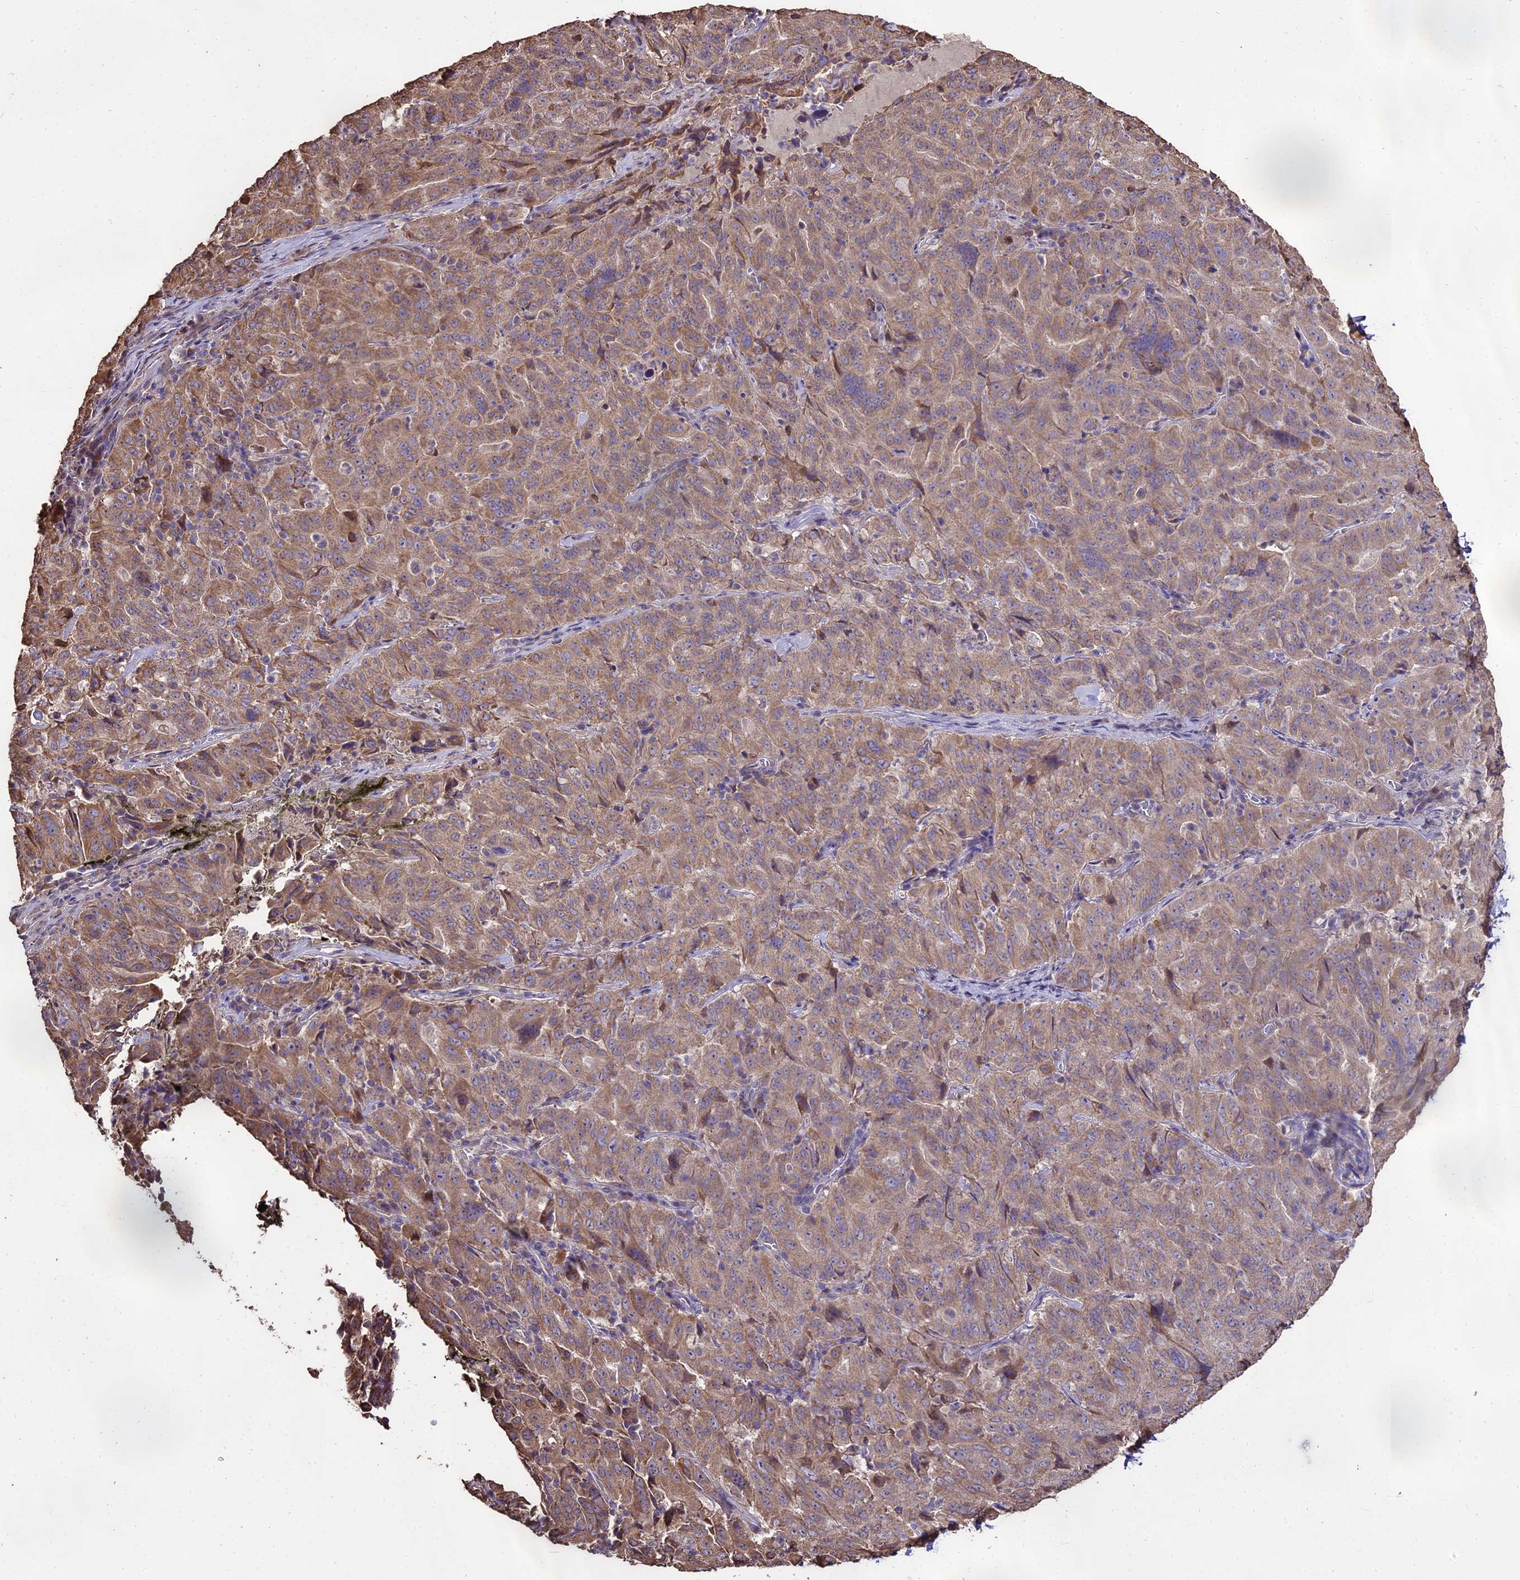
{"staining": {"intensity": "weak", "quantity": ">75%", "location": "cytoplasmic/membranous"}, "tissue": "pancreatic cancer", "cell_type": "Tumor cells", "image_type": "cancer", "snomed": [{"axis": "morphology", "description": "Adenocarcinoma, NOS"}, {"axis": "topography", "description": "Pancreas"}], "caption": "Immunohistochemical staining of human pancreatic cancer exhibits weak cytoplasmic/membranous protein positivity in about >75% of tumor cells.", "gene": "PGPEP1L", "patient": {"sex": "male", "age": 63}}